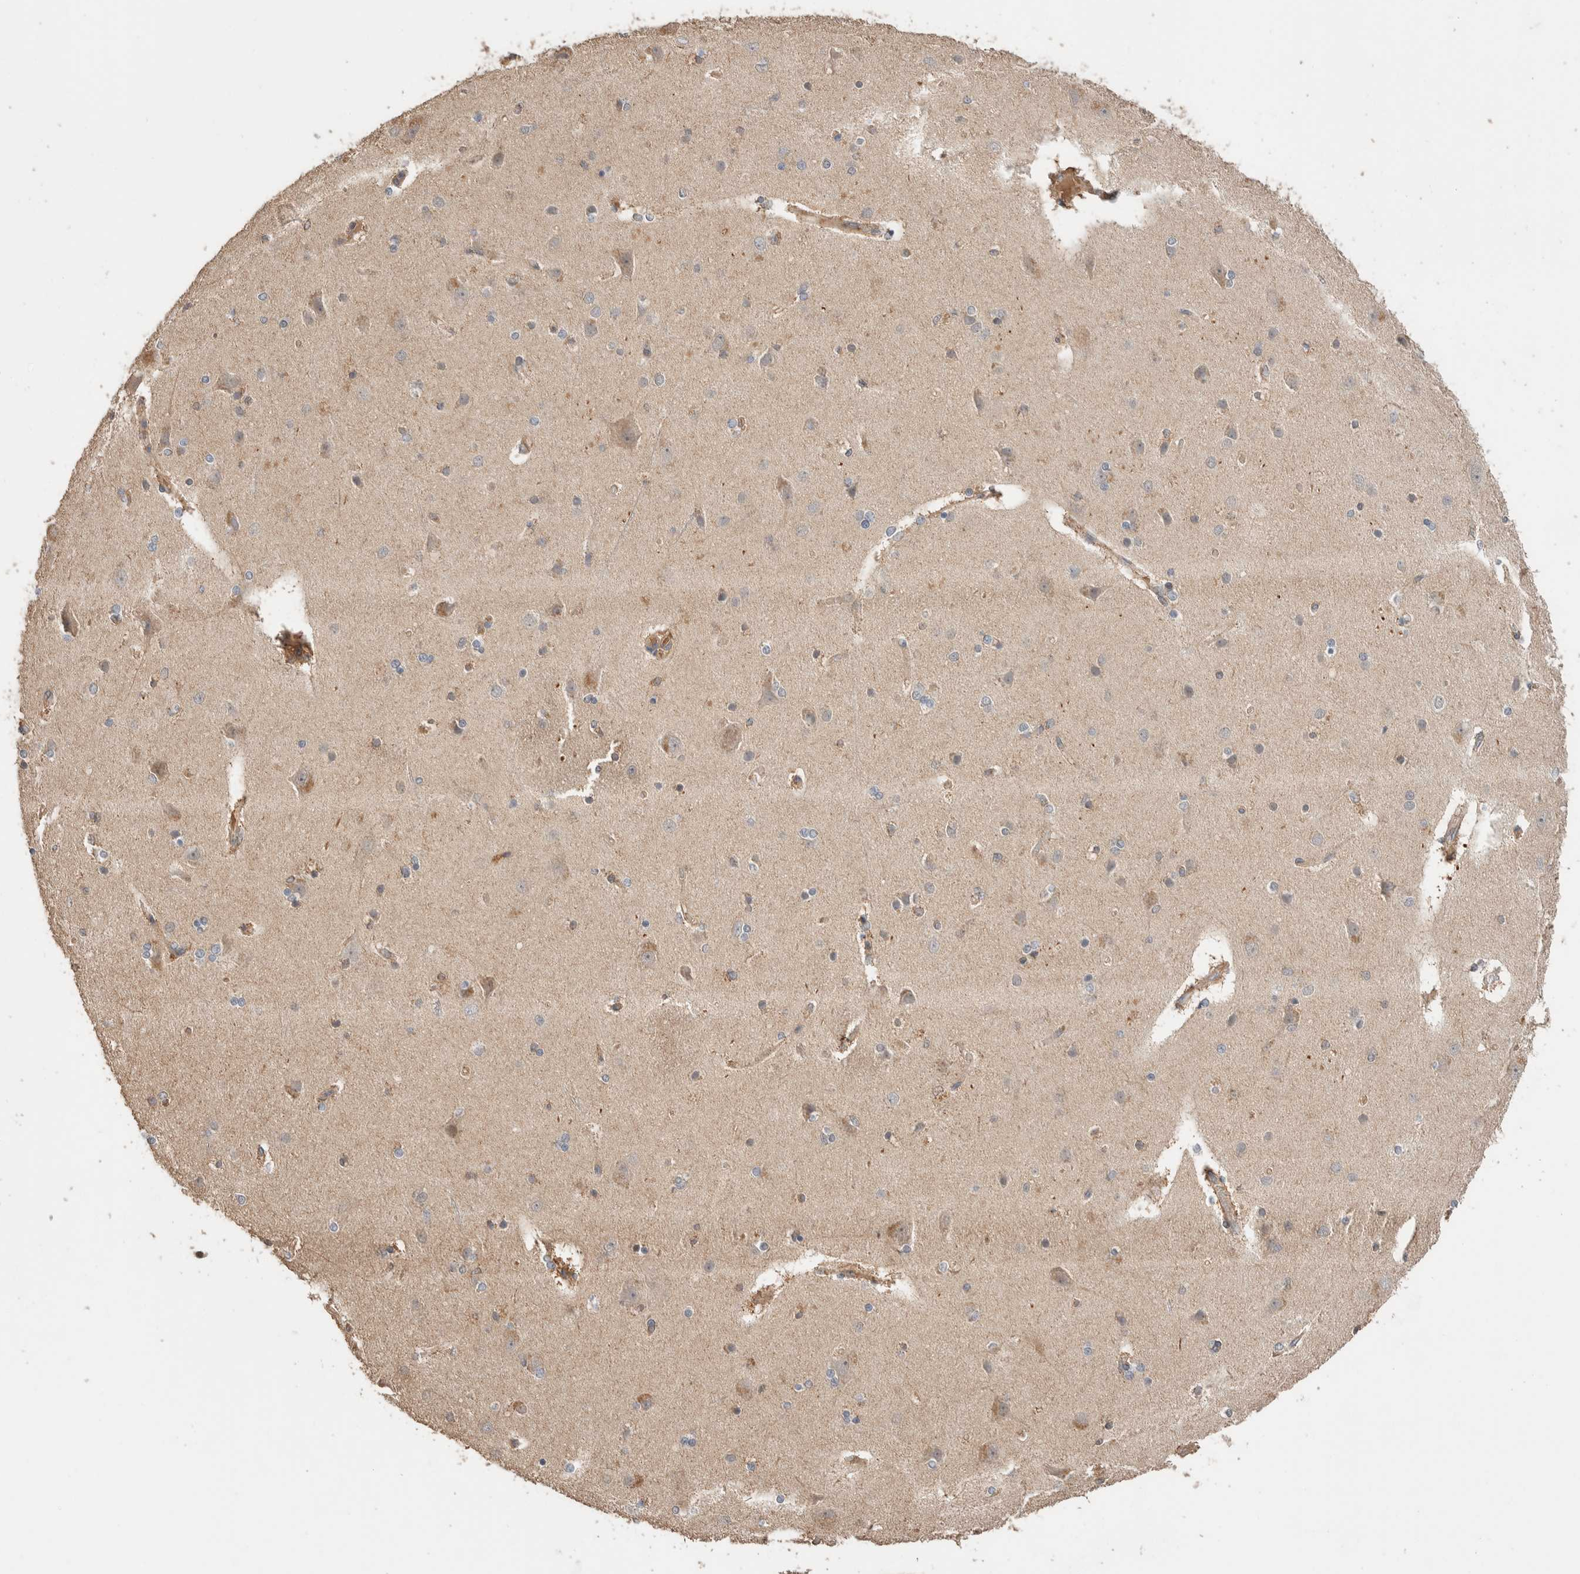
{"staining": {"intensity": "moderate", "quantity": "25%-75%", "location": "cytoplasmic/membranous"}, "tissue": "cerebral cortex", "cell_type": "Endothelial cells", "image_type": "normal", "snomed": [{"axis": "morphology", "description": "Normal tissue, NOS"}, {"axis": "topography", "description": "Cerebral cortex"}], "caption": "This is an image of immunohistochemistry (IHC) staining of unremarkable cerebral cortex, which shows moderate staining in the cytoplasmic/membranous of endothelial cells.", "gene": "WDR91", "patient": {"sex": "female", "age": 54}}